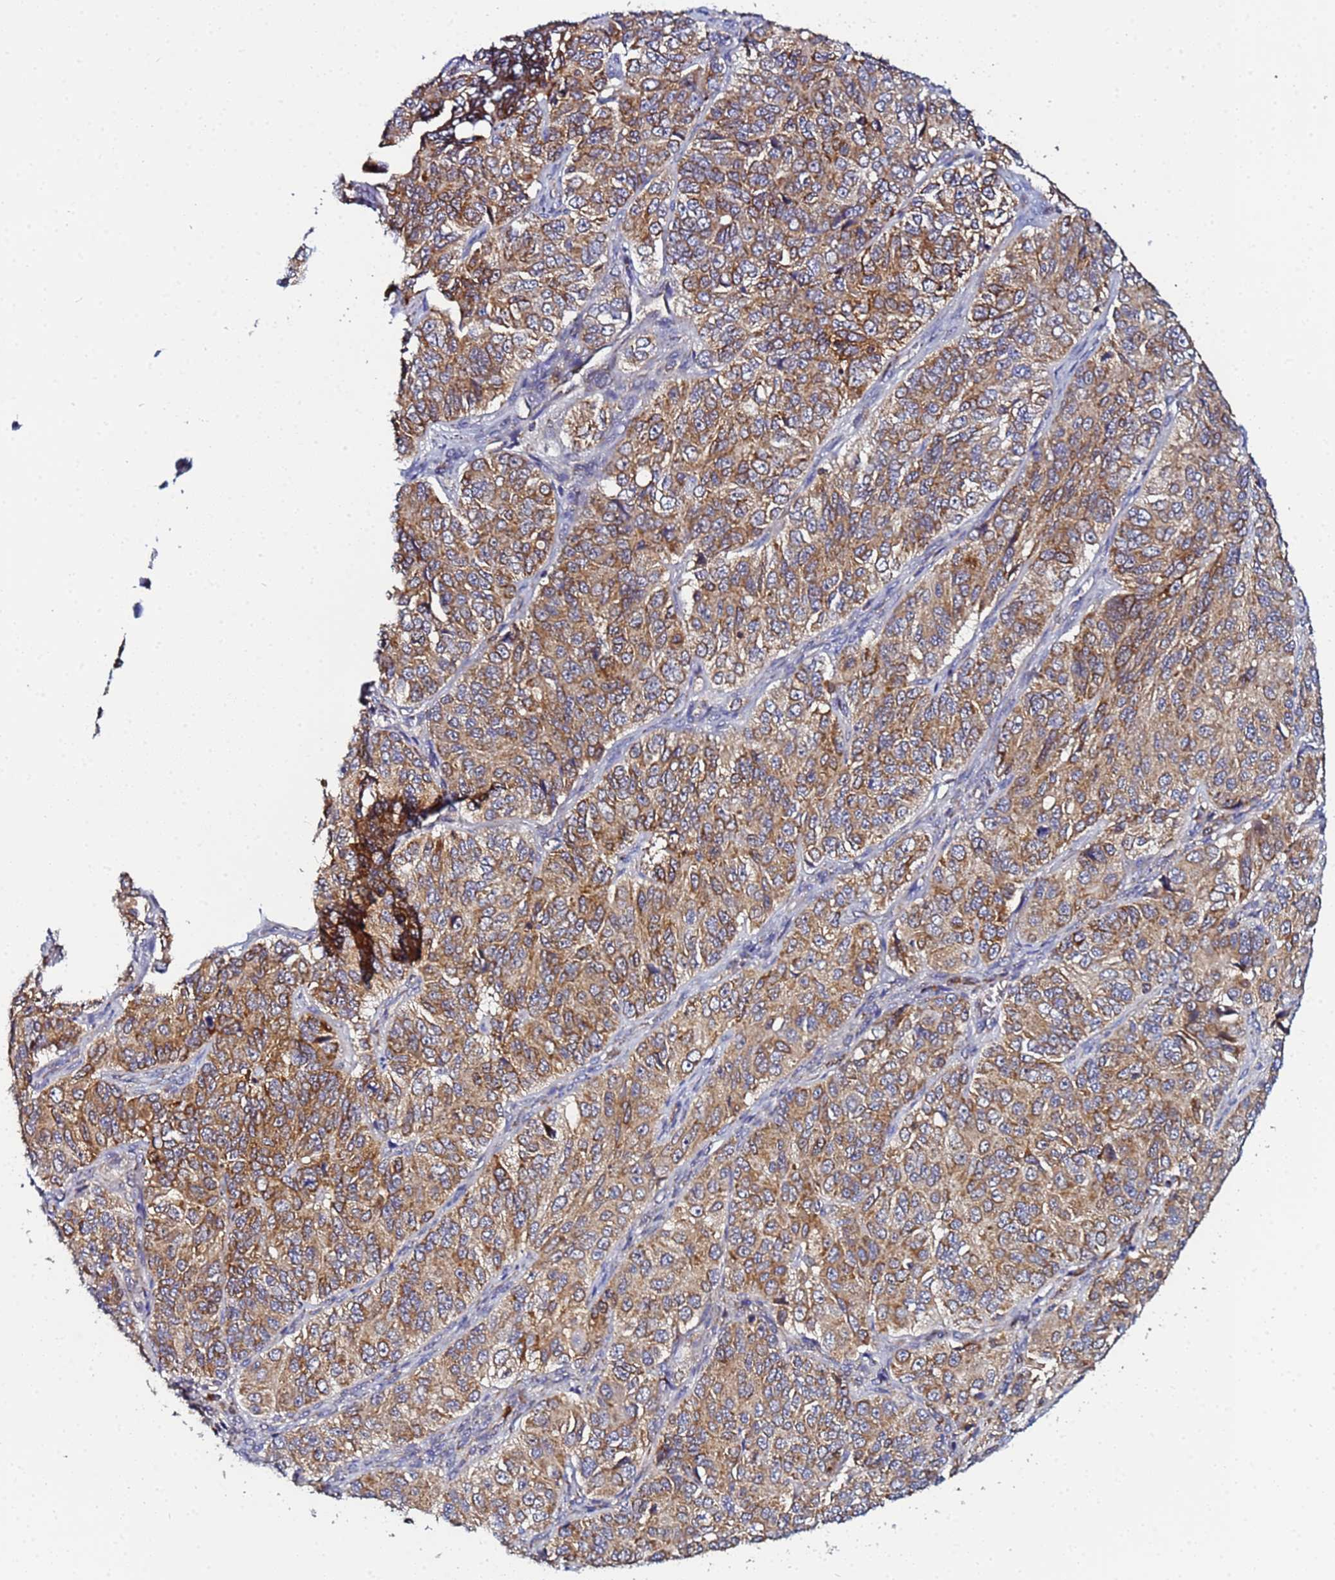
{"staining": {"intensity": "moderate", "quantity": ">75%", "location": "cytoplasmic/membranous"}, "tissue": "ovarian cancer", "cell_type": "Tumor cells", "image_type": "cancer", "snomed": [{"axis": "morphology", "description": "Carcinoma, endometroid"}, {"axis": "topography", "description": "Ovary"}], "caption": "Moderate cytoplasmic/membranous expression for a protein is identified in approximately >75% of tumor cells of endometroid carcinoma (ovarian) using immunohistochemistry (IHC).", "gene": "CCDC127", "patient": {"sex": "female", "age": 51}}